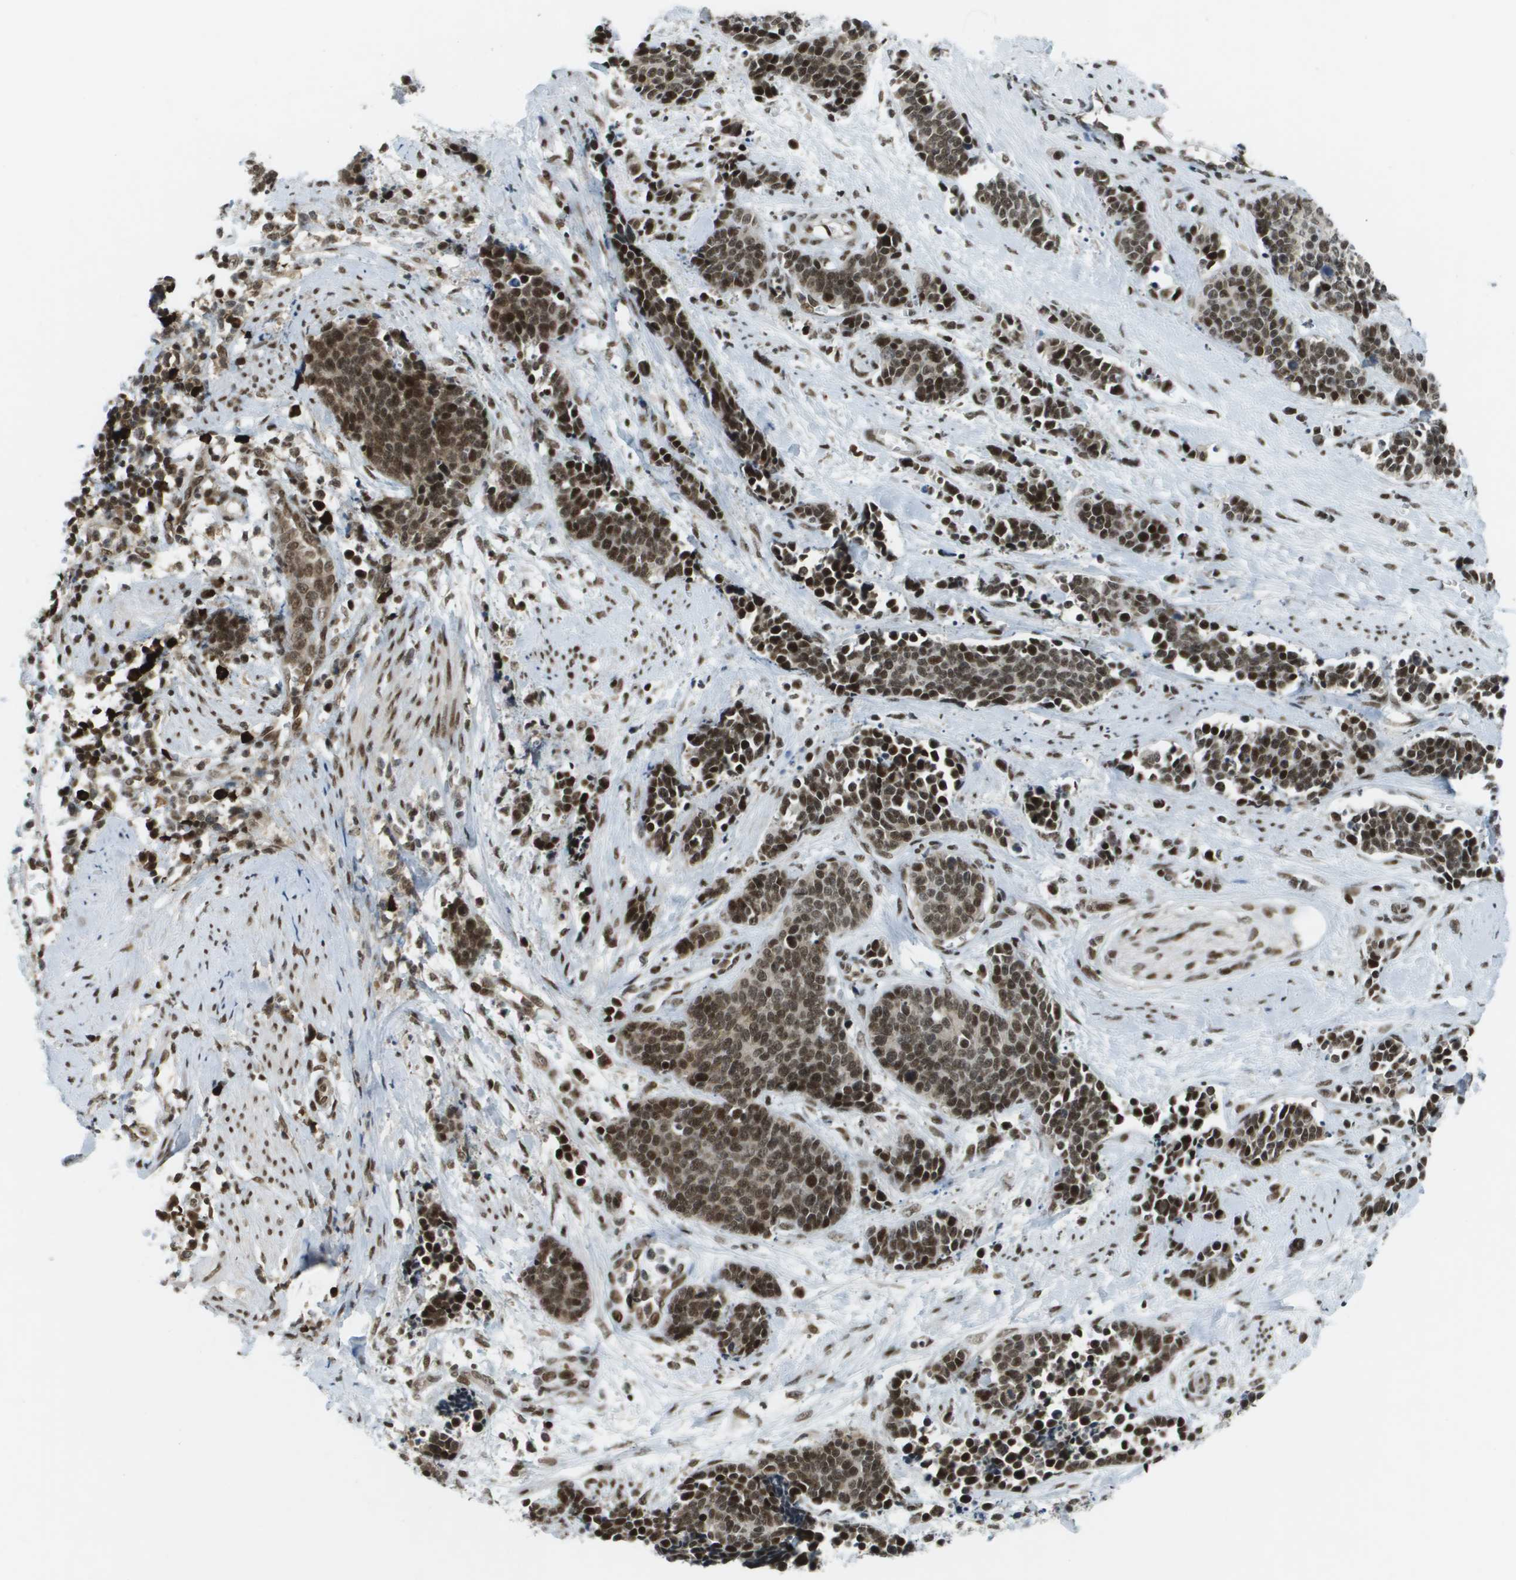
{"staining": {"intensity": "strong", "quantity": ">75%", "location": "nuclear"}, "tissue": "cervical cancer", "cell_type": "Tumor cells", "image_type": "cancer", "snomed": [{"axis": "morphology", "description": "Squamous cell carcinoma, NOS"}, {"axis": "topography", "description": "Cervix"}], "caption": "A brown stain labels strong nuclear staining of a protein in human squamous cell carcinoma (cervical) tumor cells.", "gene": "IRF7", "patient": {"sex": "female", "age": 35}}